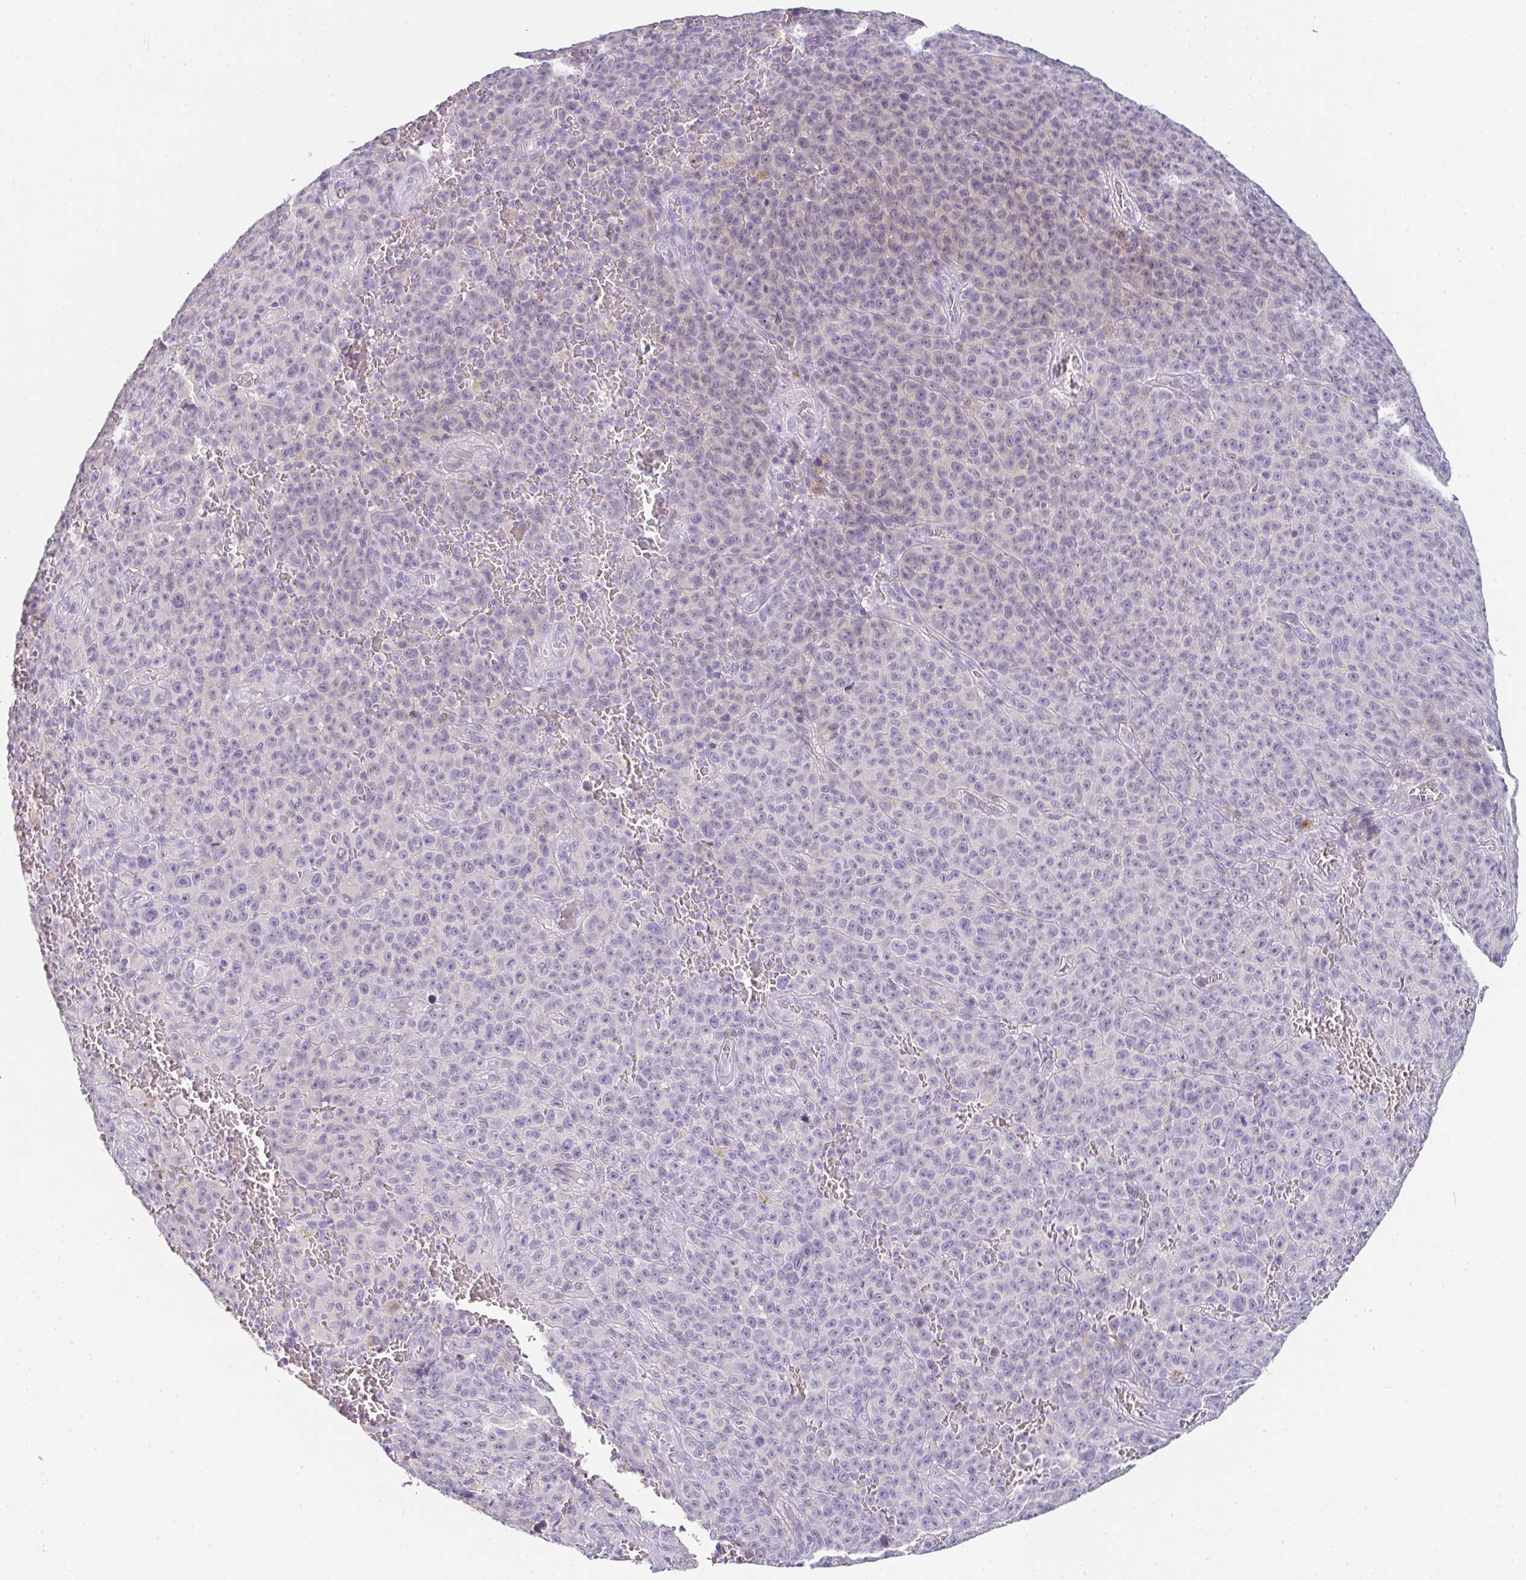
{"staining": {"intensity": "negative", "quantity": "none", "location": "none"}, "tissue": "melanoma", "cell_type": "Tumor cells", "image_type": "cancer", "snomed": [{"axis": "morphology", "description": "Malignant melanoma, NOS"}, {"axis": "topography", "description": "Skin"}], "caption": "Melanoma was stained to show a protein in brown. There is no significant staining in tumor cells. The staining was performed using DAB (3,3'-diaminobenzidine) to visualize the protein expression in brown, while the nuclei were stained in blue with hematoxylin (Magnification: 20x).", "gene": "C1QTNF8", "patient": {"sex": "female", "age": 82}}